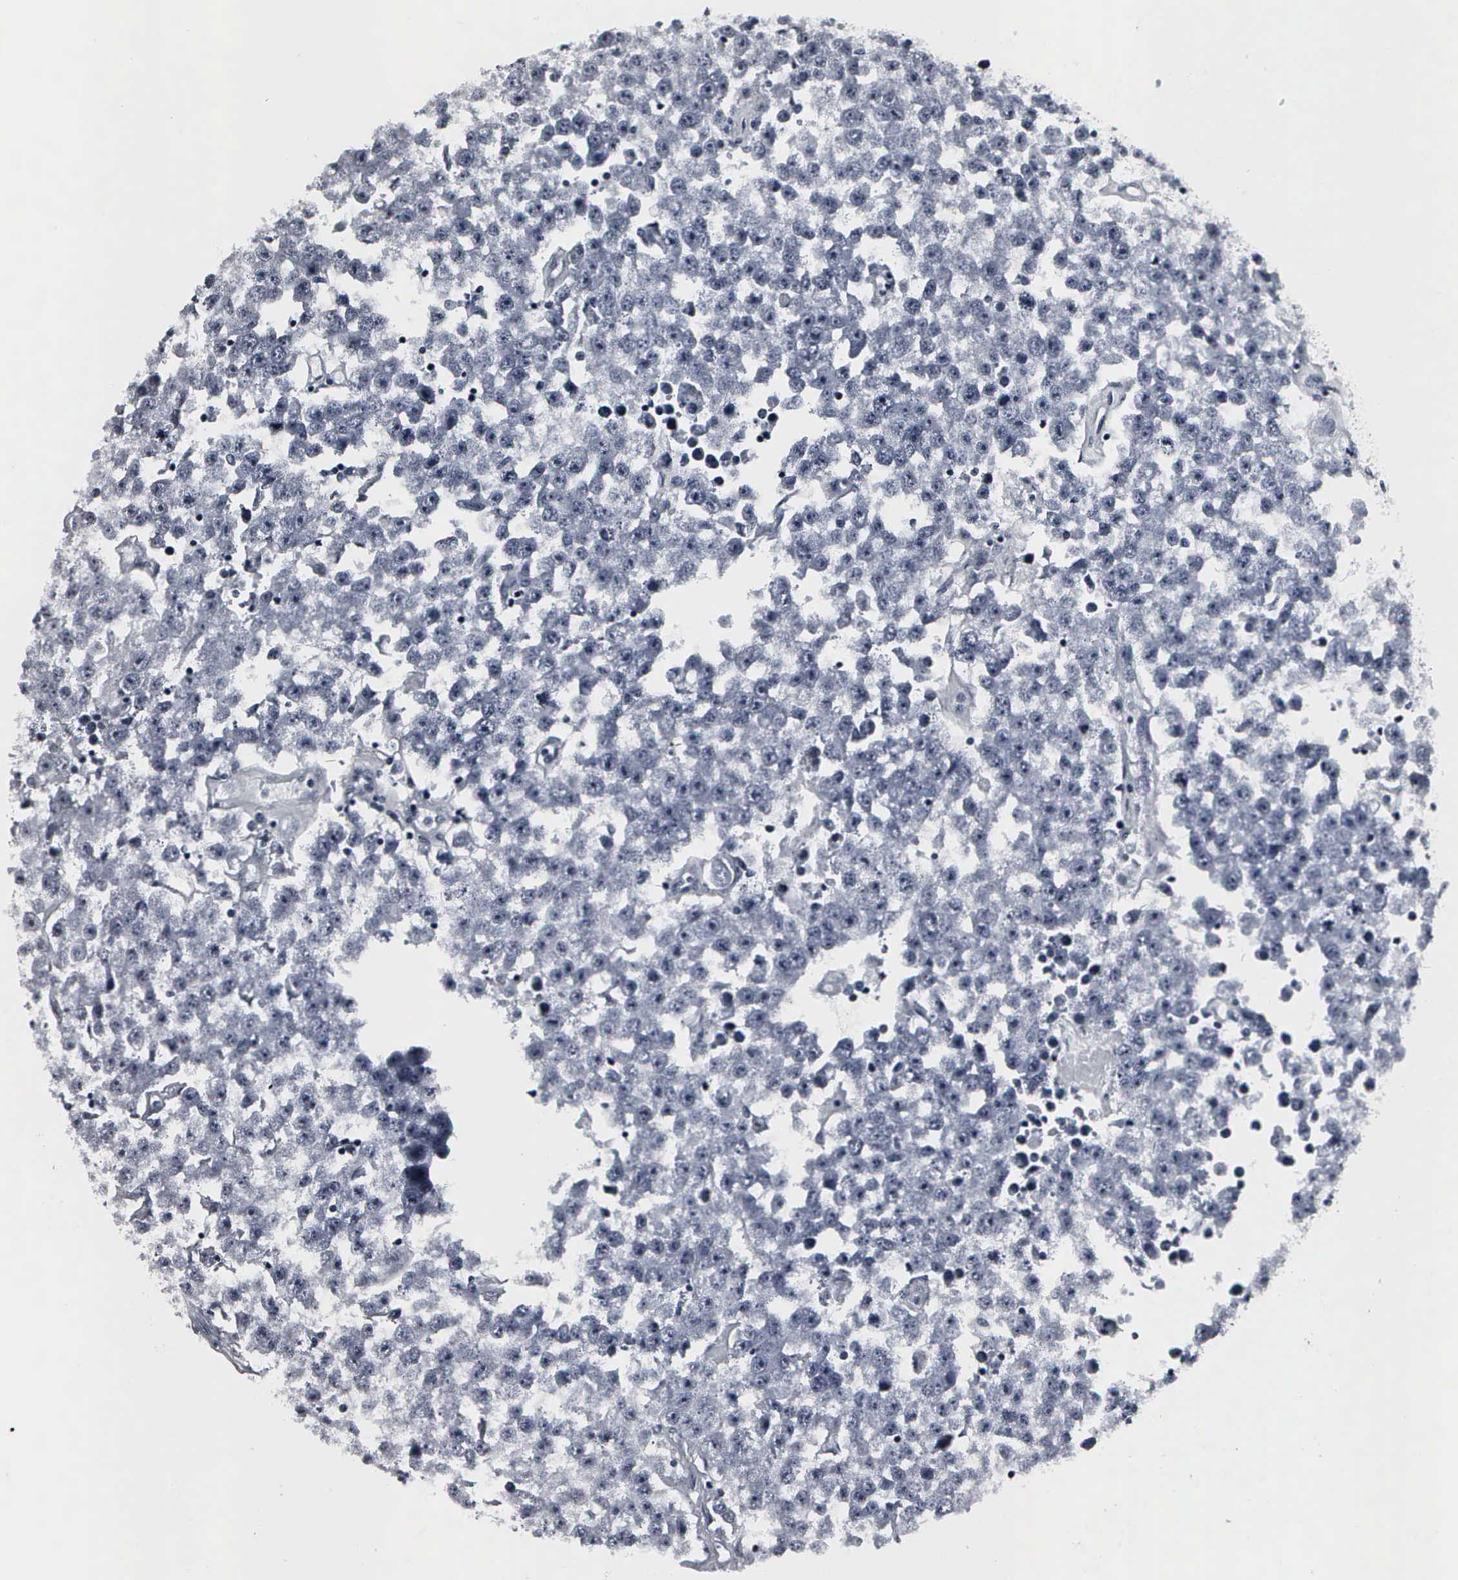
{"staining": {"intensity": "negative", "quantity": "none", "location": "none"}, "tissue": "testis cancer", "cell_type": "Tumor cells", "image_type": "cancer", "snomed": [{"axis": "morphology", "description": "Seminoma, NOS"}, {"axis": "topography", "description": "Testis"}], "caption": "A histopathology image of human testis seminoma is negative for staining in tumor cells.", "gene": "DGCR2", "patient": {"sex": "male", "age": 52}}